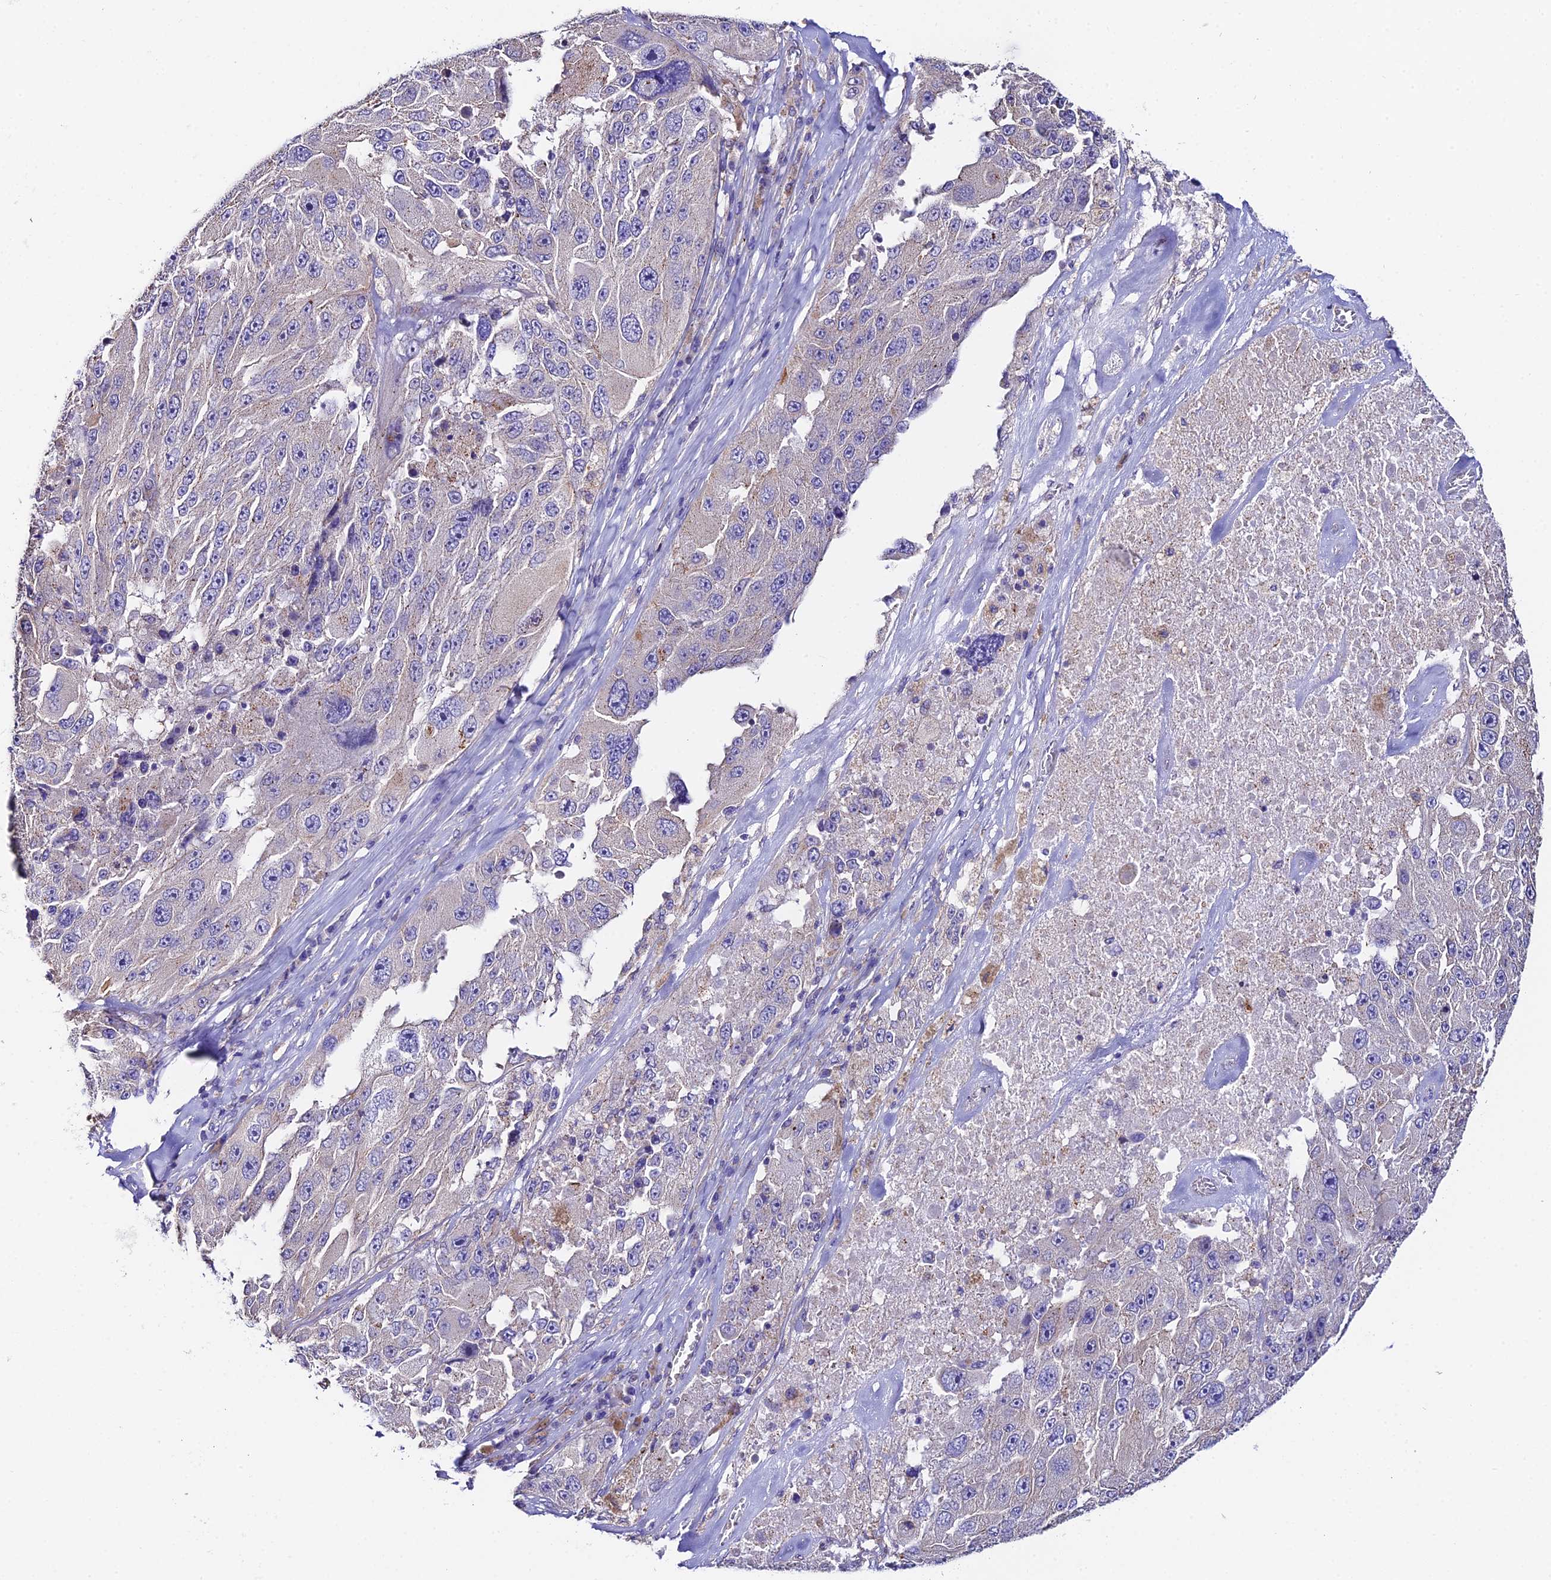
{"staining": {"intensity": "negative", "quantity": "none", "location": "none"}, "tissue": "melanoma", "cell_type": "Tumor cells", "image_type": "cancer", "snomed": [{"axis": "morphology", "description": "Malignant melanoma, Metastatic site"}, {"axis": "topography", "description": "Lymph node"}], "caption": "Tumor cells show no significant expression in malignant melanoma (metastatic site).", "gene": "QRFP", "patient": {"sex": "male", "age": 62}}